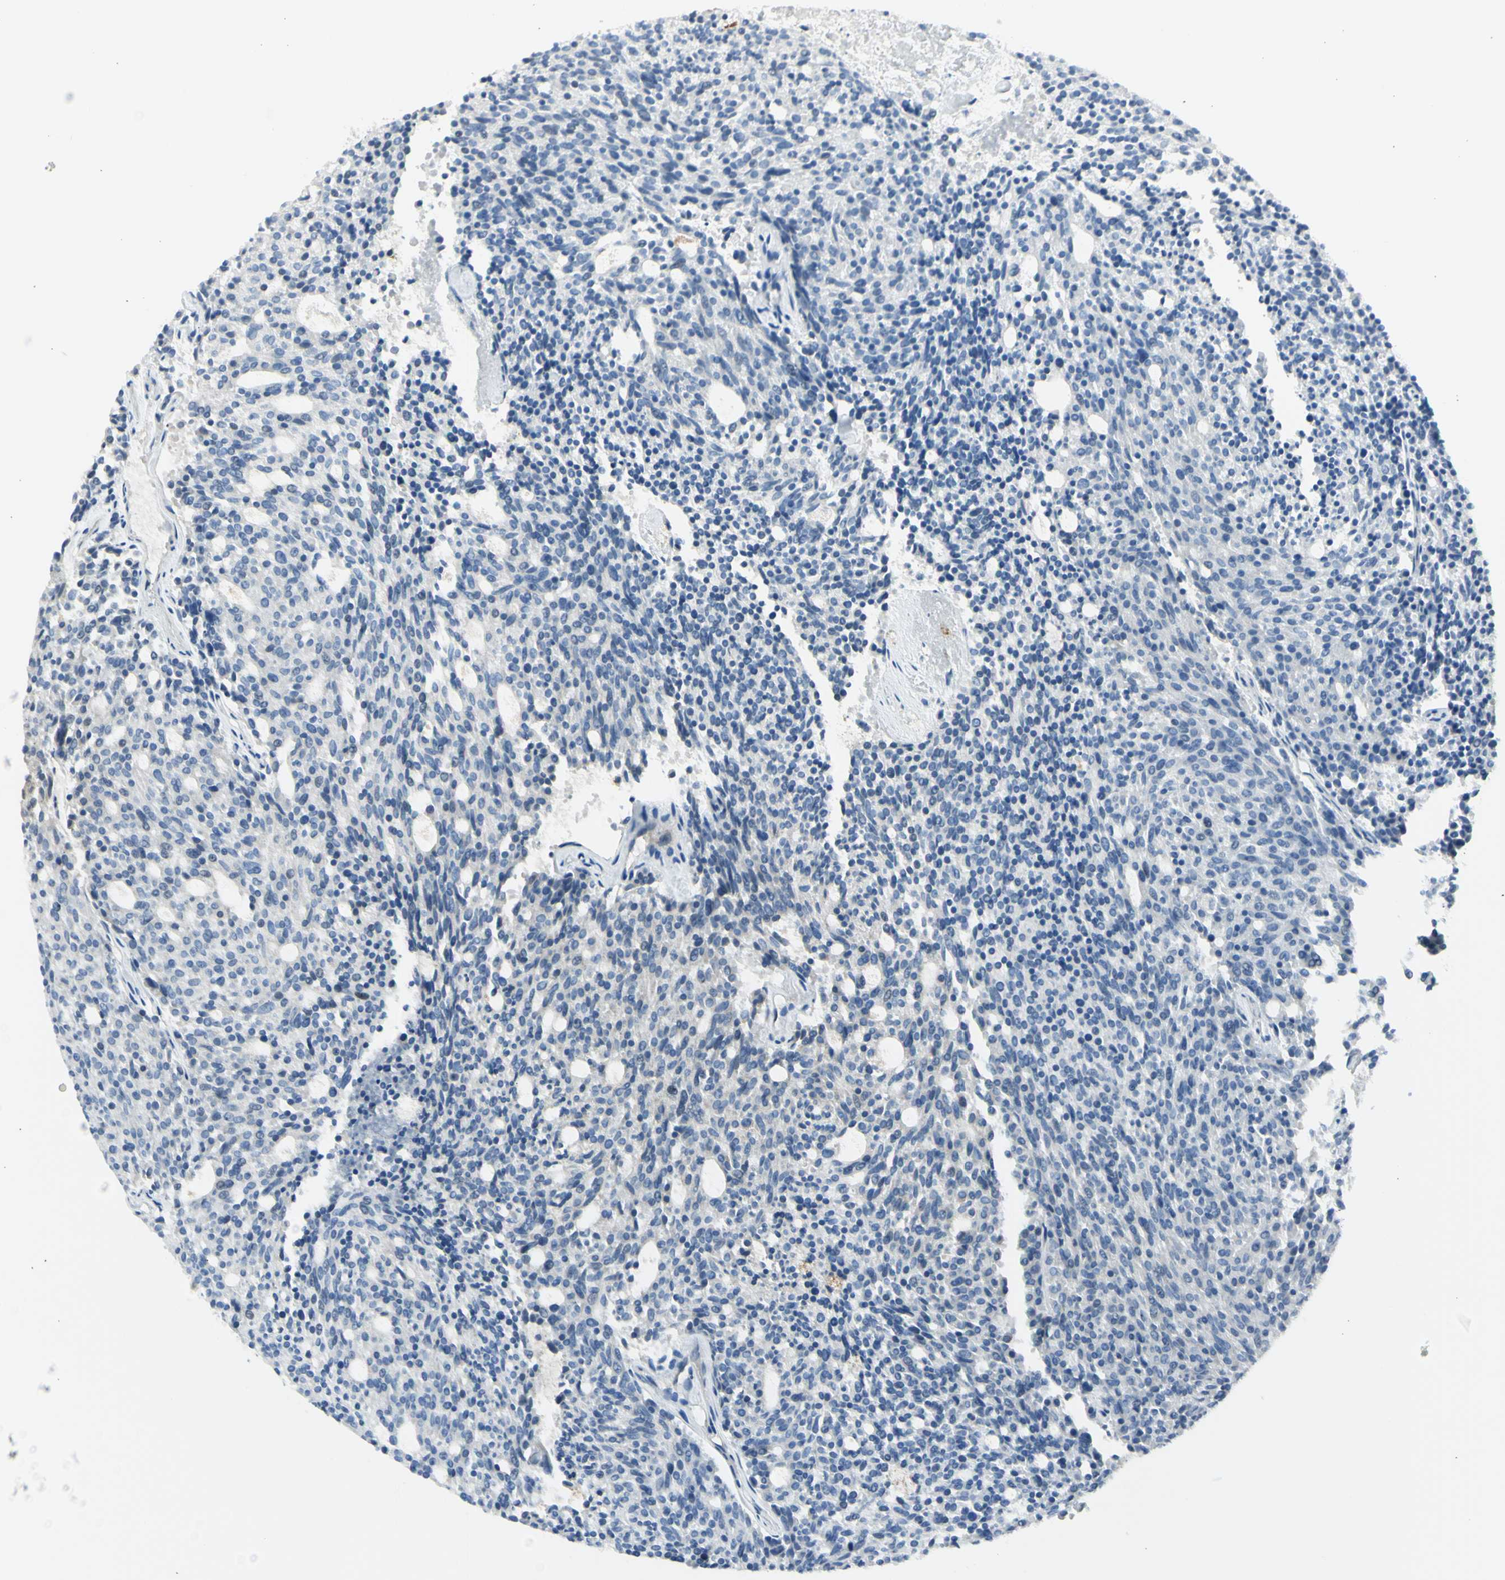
{"staining": {"intensity": "negative", "quantity": "none", "location": "none"}, "tissue": "carcinoid", "cell_type": "Tumor cells", "image_type": "cancer", "snomed": [{"axis": "morphology", "description": "Carcinoid, malignant, NOS"}, {"axis": "topography", "description": "Pancreas"}], "caption": "High magnification brightfield microscopy of carcinoid (malignant) stained with DAB (brown) and counterstained with hematoxylin (blue): tumor cells show no significant staining.", "gene": "NPHP3", "patient": {"sex": "female", "age": 54}}